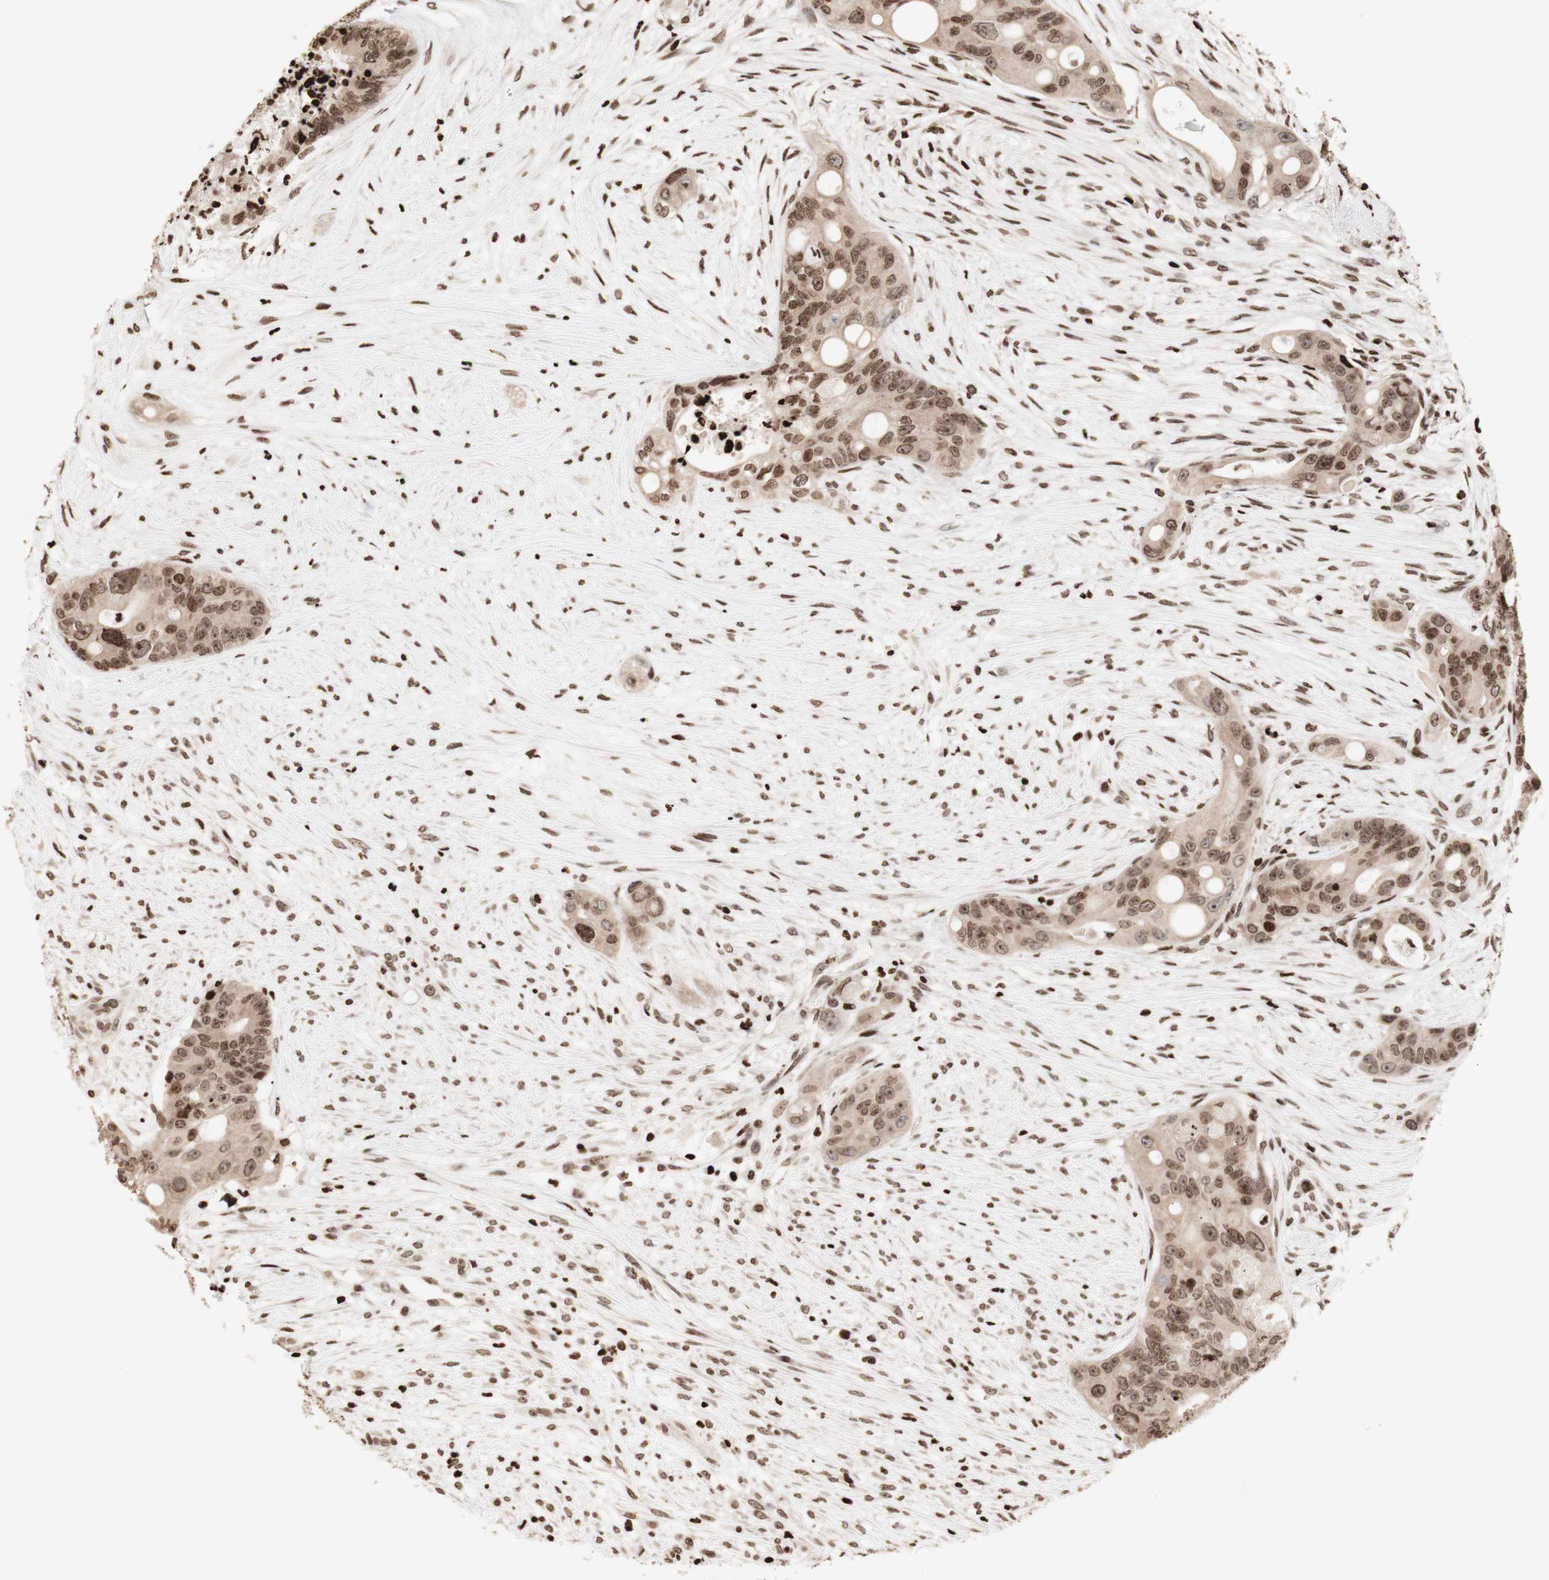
{"staining": {"intensity": "strong", "quantity": "25%-75%", "location": "nuclear"}, "tissue": "colorectal cancer", "cell_type": "Tumor cells", "image_type": "cancer", "snomed": [{"axis": "morphology", "description": "Adenocarcinoma, NOS"}, {"axis": "topography", "description": "Colon"}], "caption": "Immunohistochemistry photomicrograph of human adenocarcinoma (colorectal) stained for a protein (brown), which shows high levels of strong nuclear staining in about 25%-75% of tumor cells.", "gene": "NCAPD2", "patient": {"sex": "female", "age": 57}}